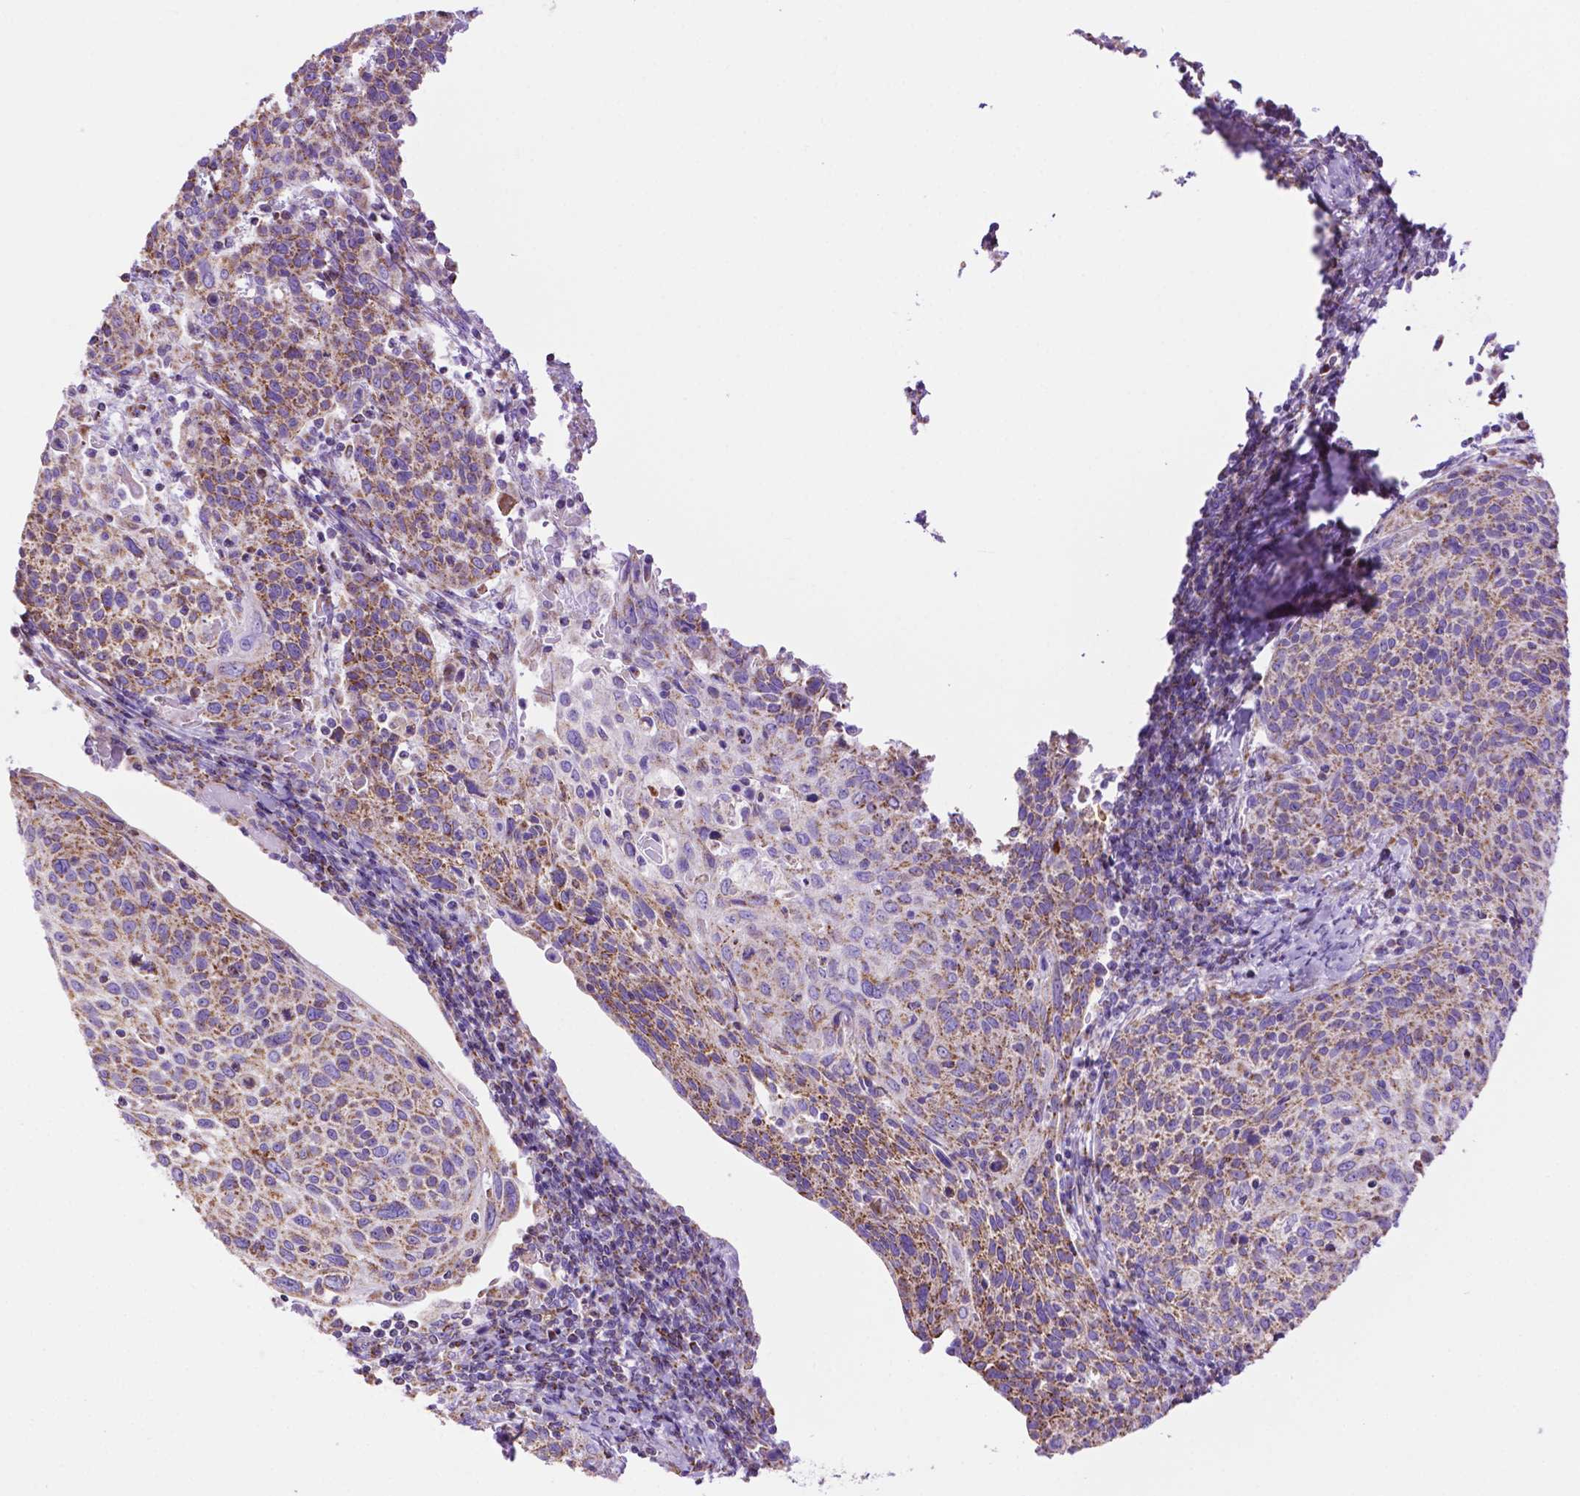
{"staining": {"intensity": "moderate", "quantity": ">75%", "location": "cytoplasmic/membranous"}, "tissue": "cervical cancer", "cell_type": "Tumor cells", "image_type": "cancer", "snomed": [{"axis": "morphology", "description": "Squamous cell carcinoma, NOS"}, {"axis": "topography", "description": "Cervix"}], "caption": "Cervical cancer (squamous cell carcinoma) stained for a protein demonstrates moderate cytoplasmic/membranous positivity in tumor cells.", "gene": "GDPD5", "patient": {"sex": "female", "age": 61}}